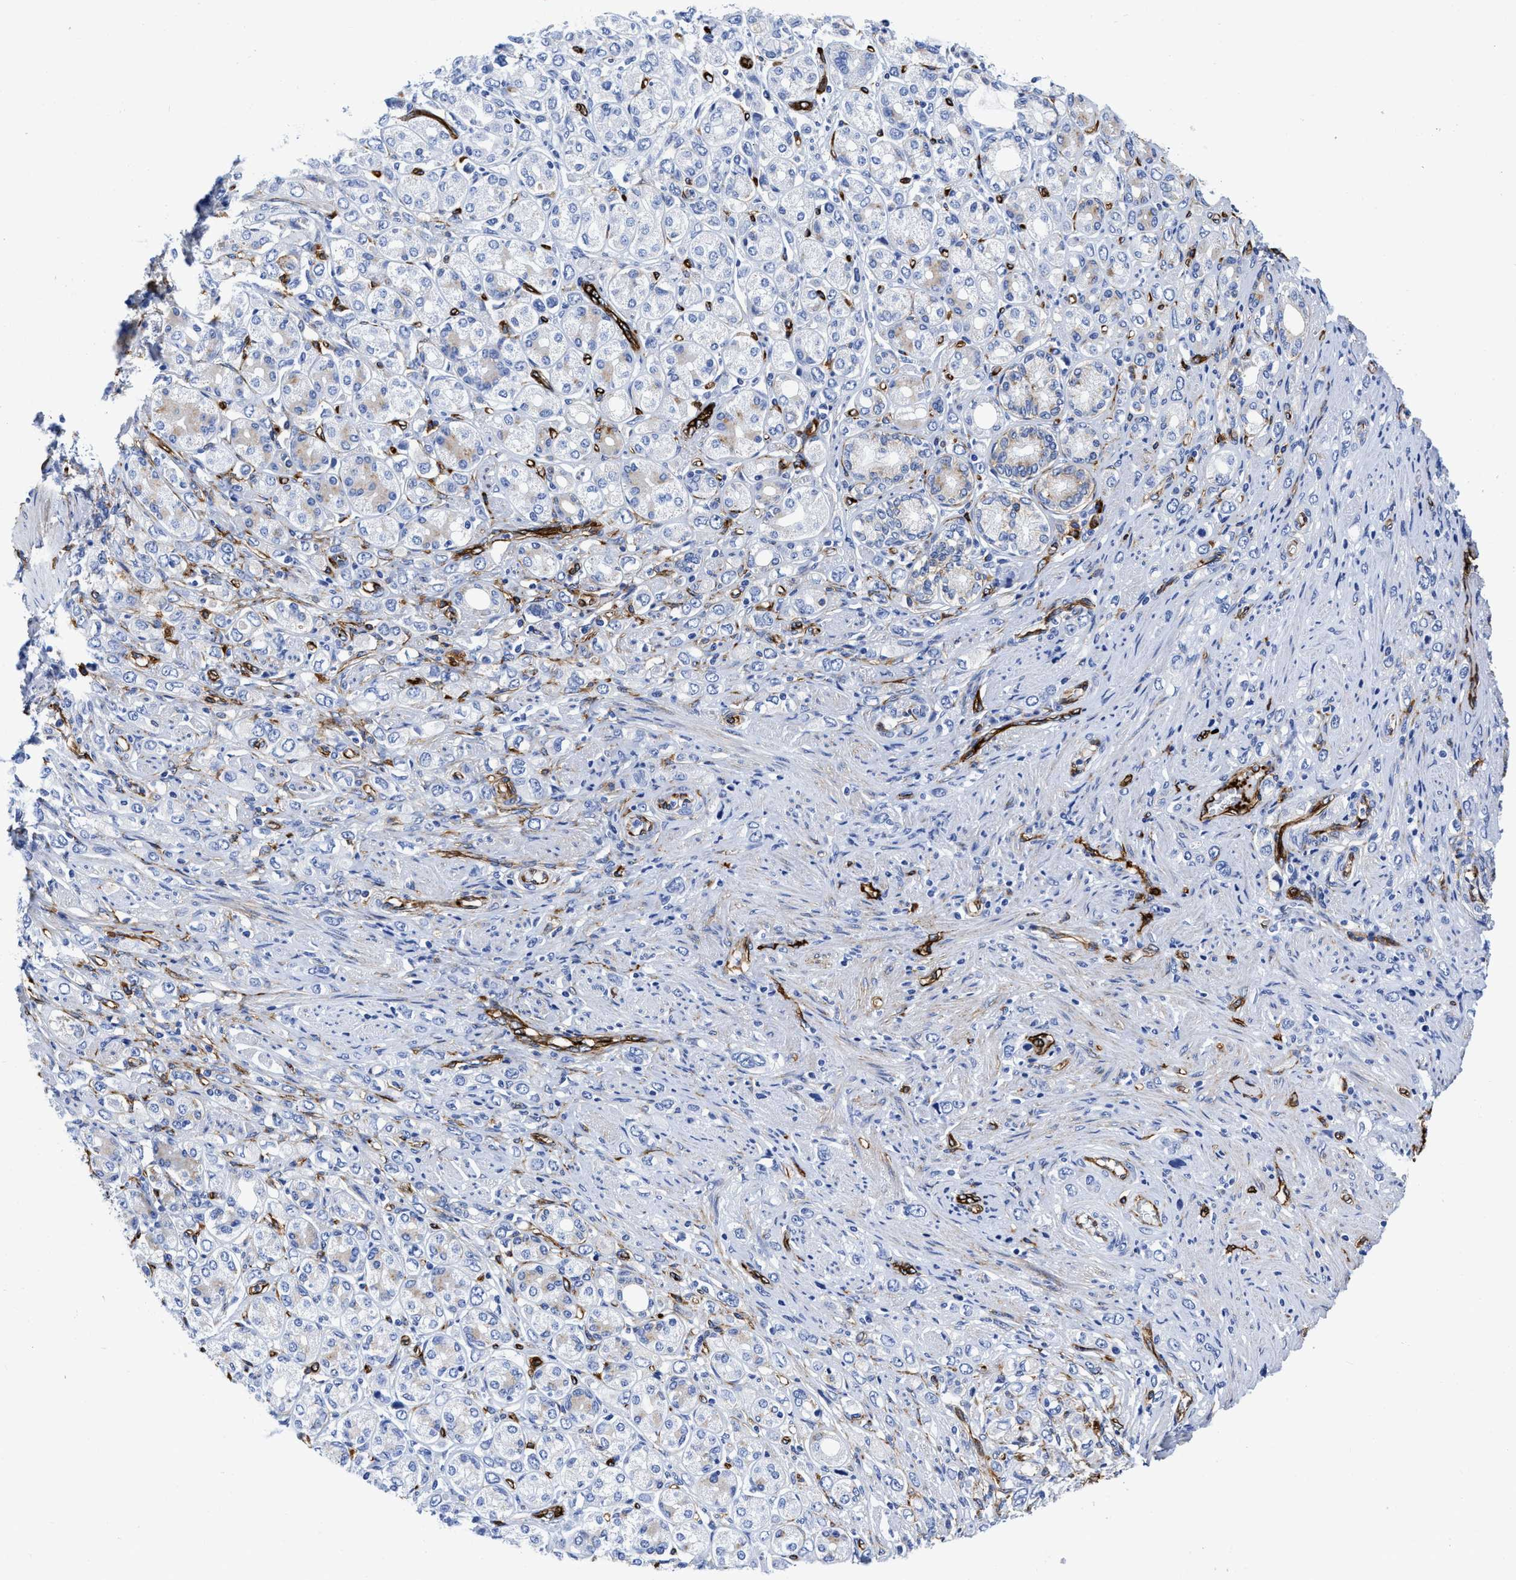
{"staining": {"intensity": "weak", "quantity": "<25%", "location": "cytoplasmic/membranous"}, "tissue": "stomach cancer", "cell_type": "Tumor cells", "image_type": "cancer", "snomed": [{"axis": "morphology", "description": "Adenocarcinoma, NOS"}, {"axis": "topography", "description": "Stomach"}], "caption": "DAB (3,3'-diaminobenzidine) immunohistochemical staining of human stomach cancer shows no significant staining in tumor cells.", "gene": "TVP23B", "patient": {"sex": "female", "age": 65}}